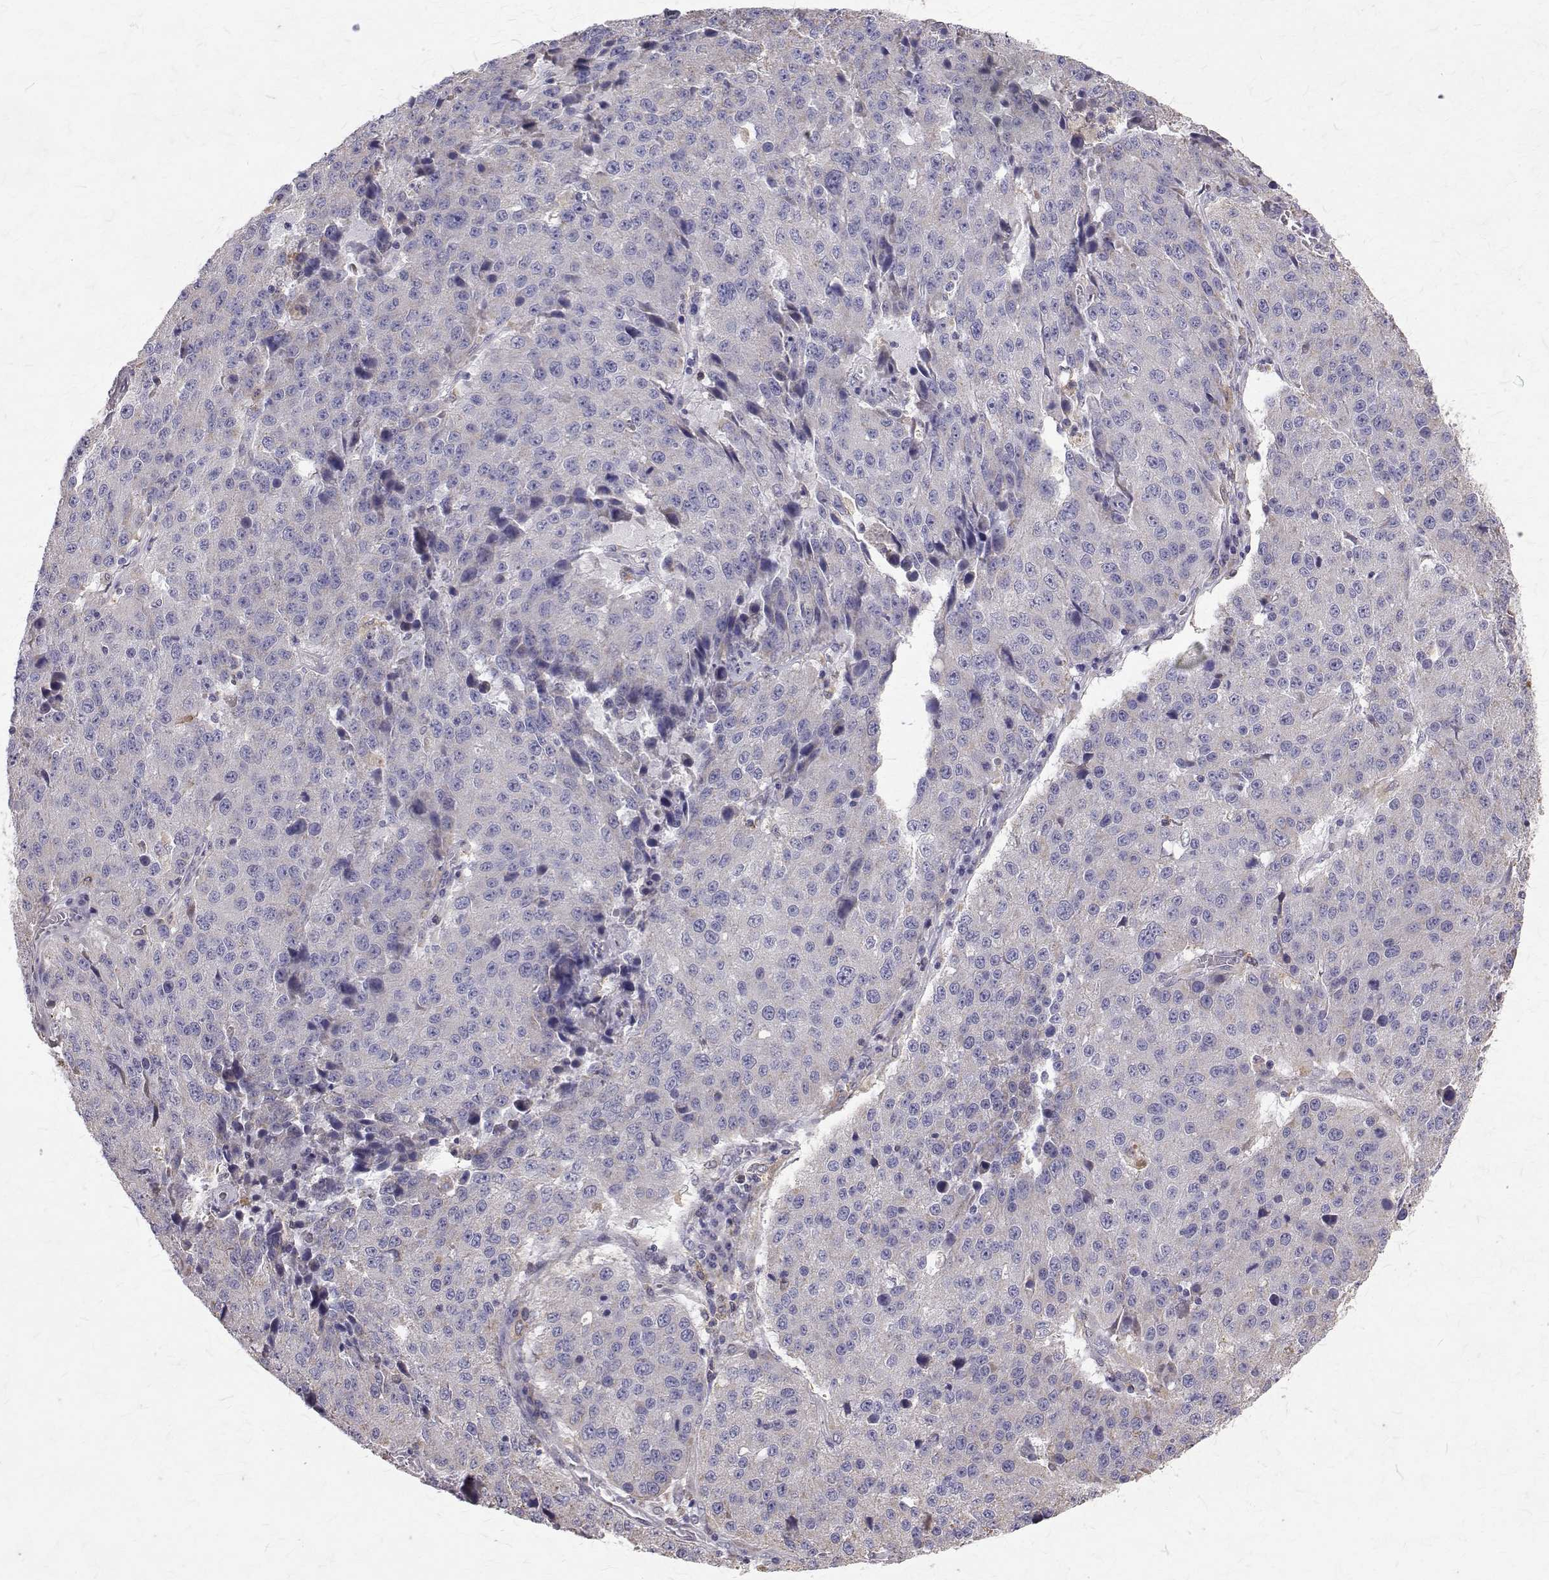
{"staining": {"intensity": "negative", "quantity": "none", "location": "none"}, "tissue": "stomach cancer", "cell_type": "Tumor cells", "image_type": "cancer", "snomed": [{"axis": "morphology", "description": "Adenocarcinoma, NOS"}, {"axis": "topography", "description": "Stomach"}], "caption": "Human stomach cancer stained for a protein using IHC shows no expression in tumor cells.", "gene": "CCDC89", "patient": {"sex": "male", "age": 71}}